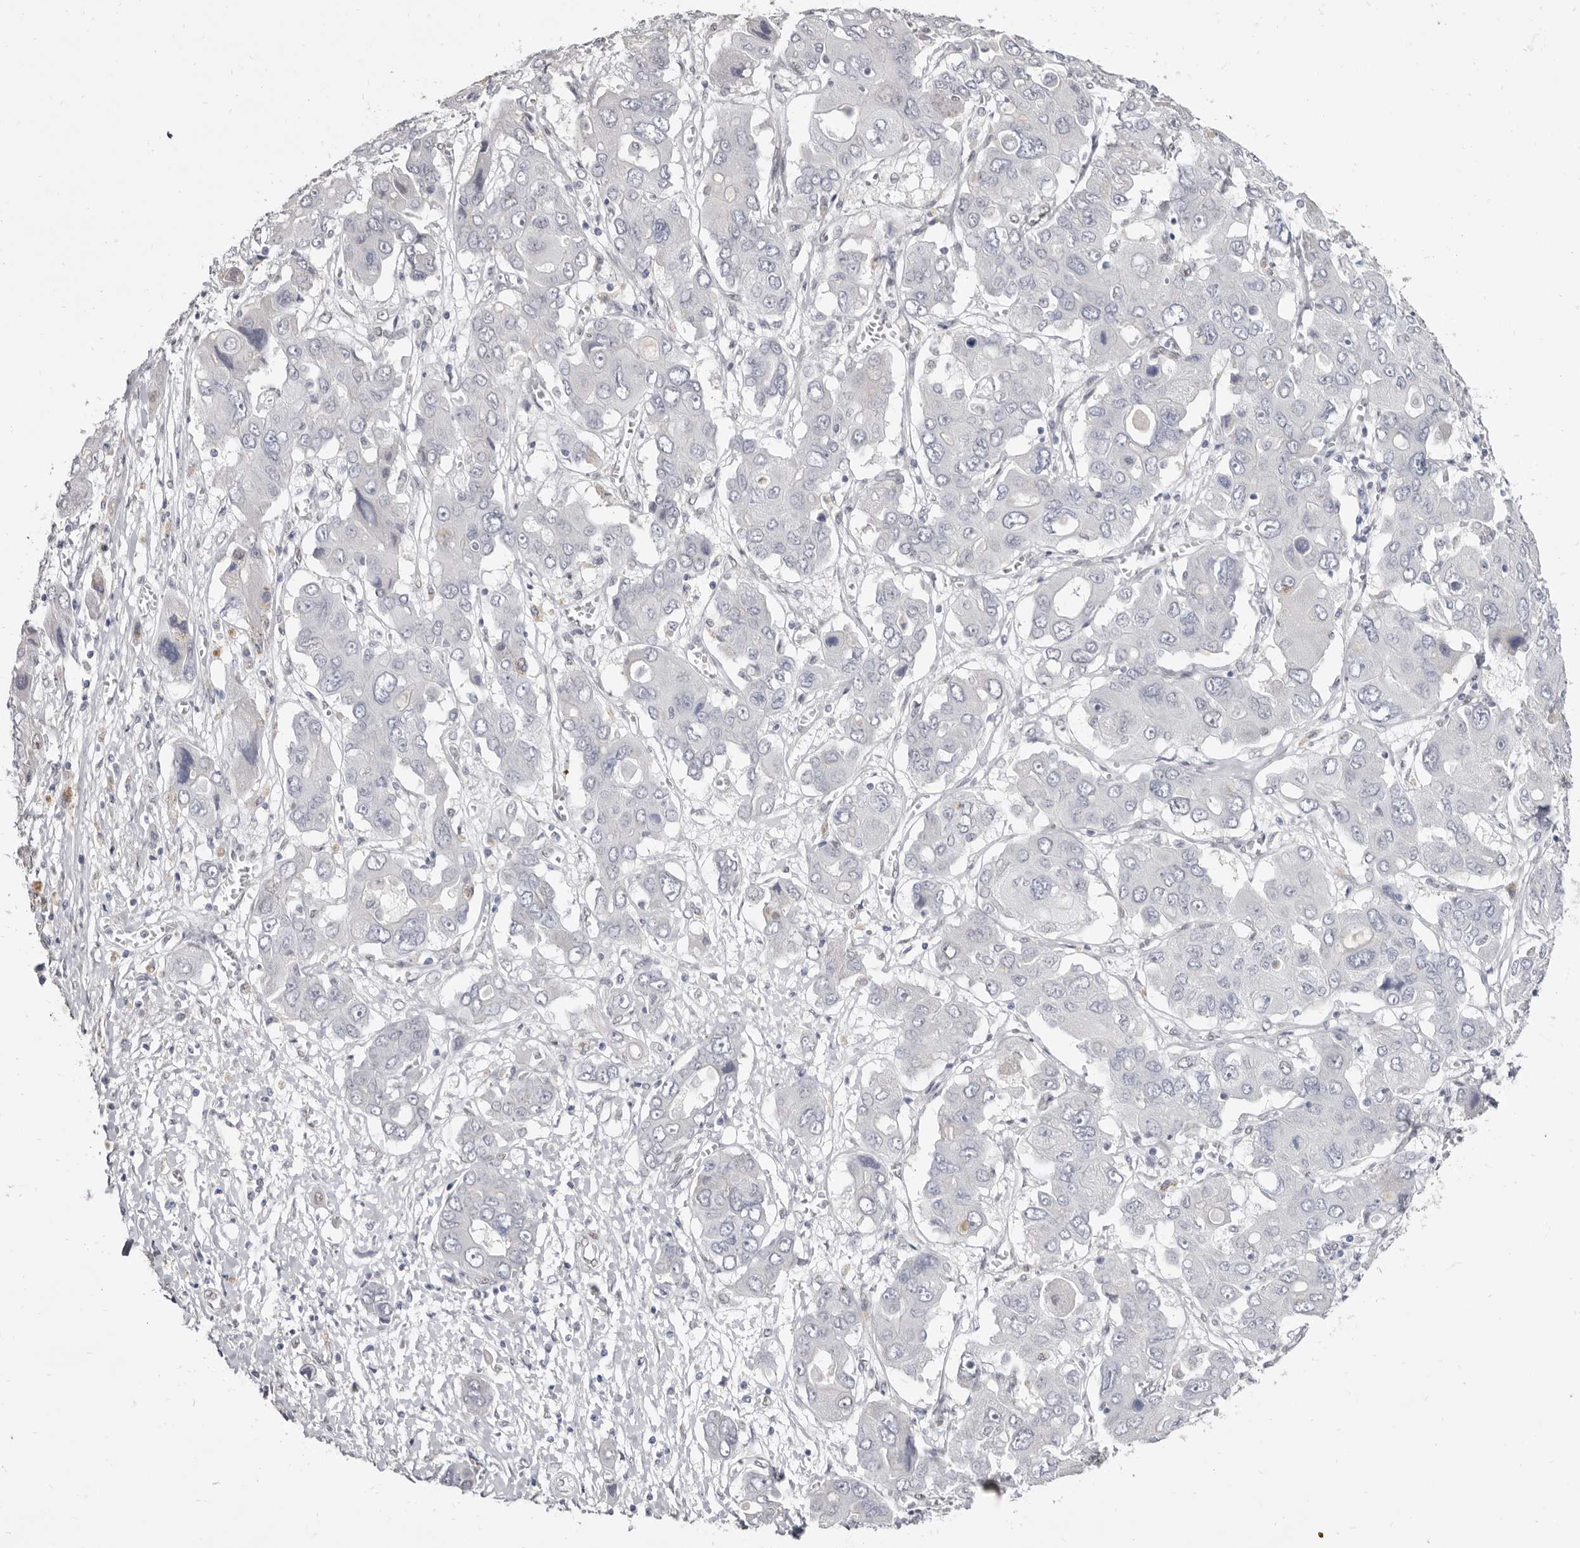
{"staining": {"intensity": "negative", "quantity": "none", "location": "none"}, "tissue": "liver cancer", "cell_type": "Tumor cells", "image_type": "cancer", "snomed": [{"axis": "morphology", "description": "Cholangiocarcinoma"}, {"axis": "topography", "description": "Liver"}], "caption": "Immunohistochemical staining of liver cholangiocarcinoma displays no significant expression in tumor cells.", "gene": "ZNF326", "patient": {"sex": "male", "age": 67}}